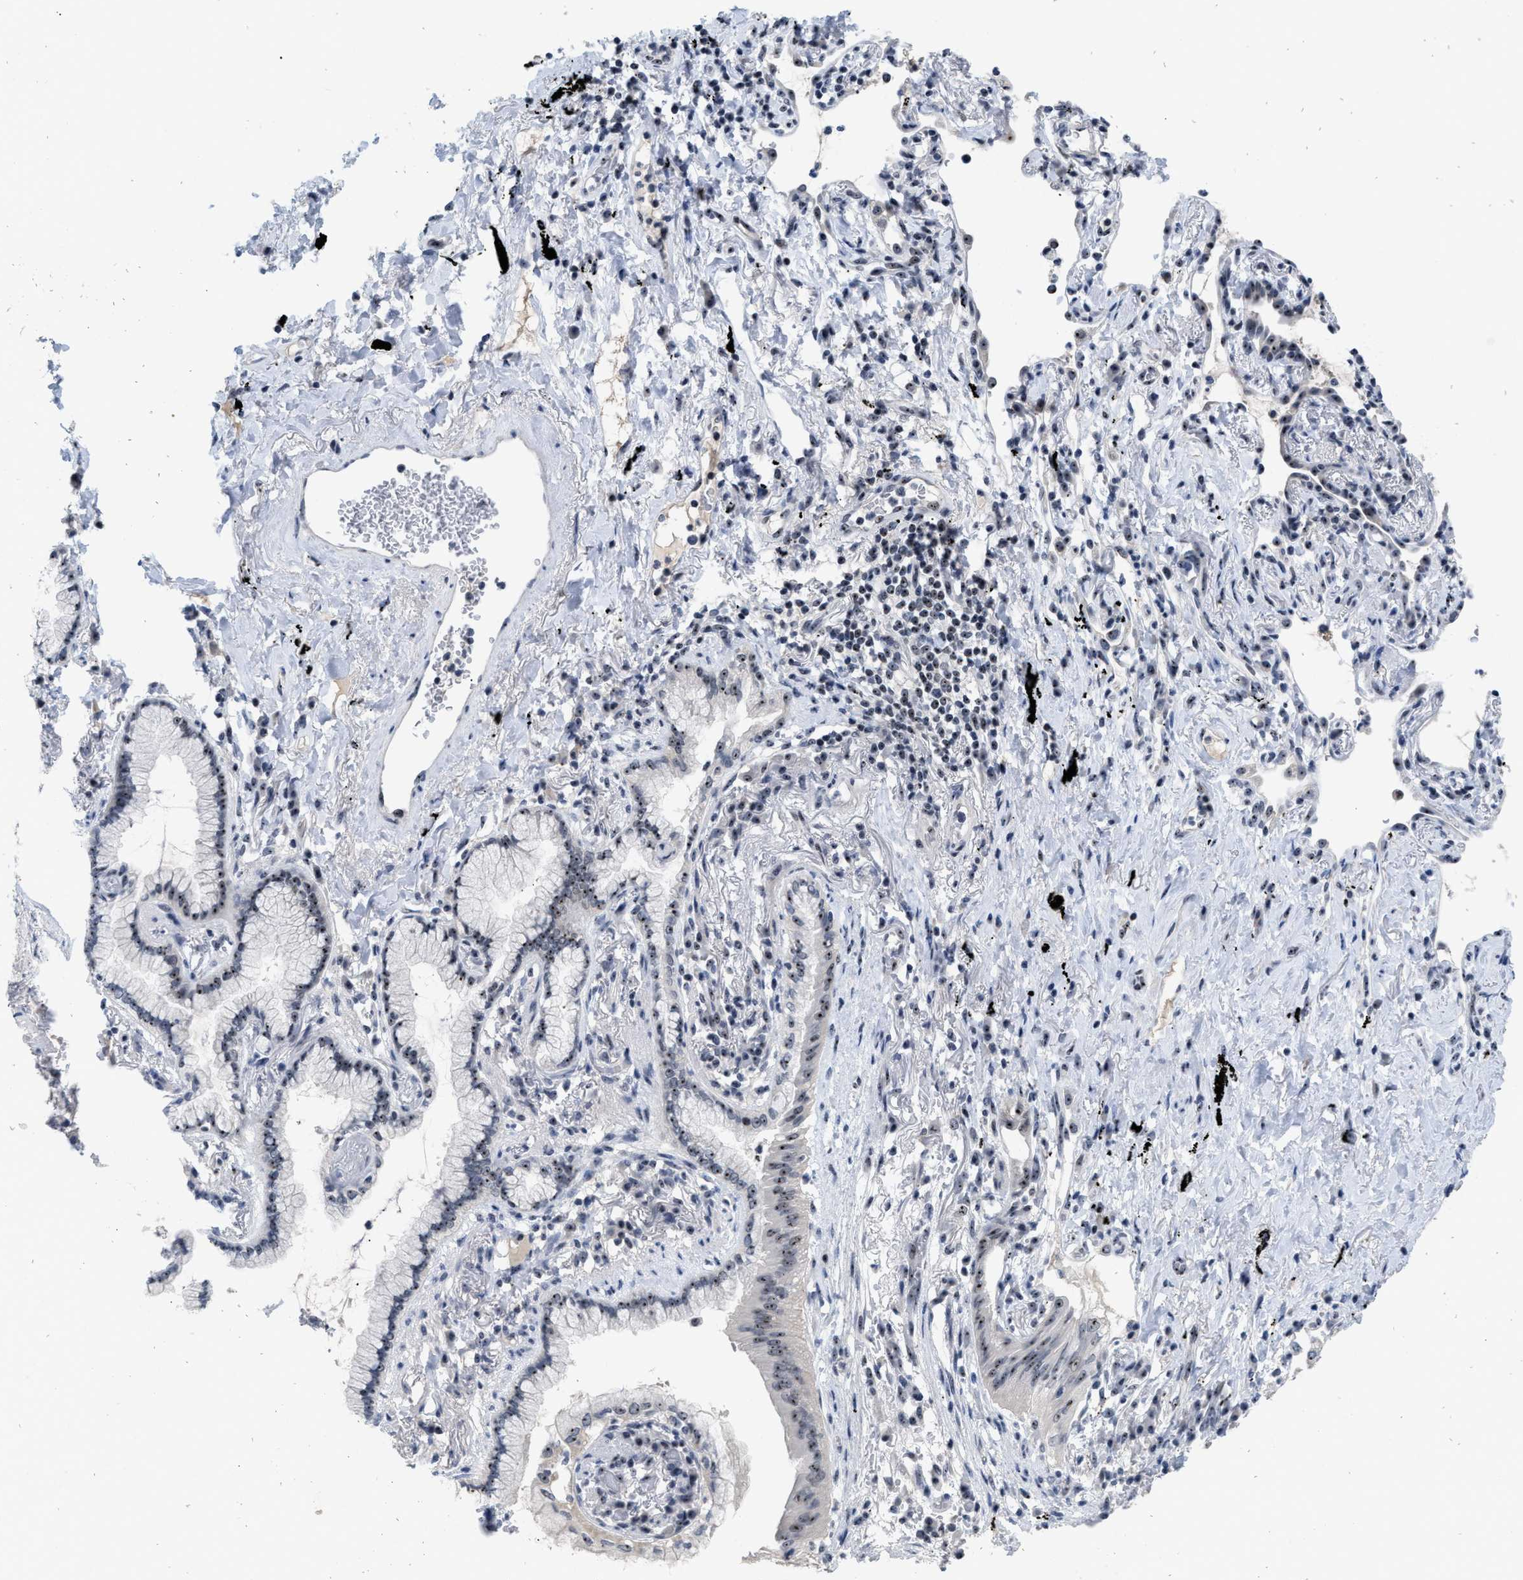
{"staining": {"intensity": "moderate", "quantity": ">75%", "location": "nuclear"}, "tissue": "lung cancer", "cell_type": "Tumor cells", "image_type": "cancer", "snomed": [{"axis": "morphology", "description": "Normal tissue, NOS"}, {"axis": "morphology", "description": "Adenocarcinoma, NOS"}, {"axis": "topography", "description": "Bronchus"}, {"axis": "topography", "description": "Lung"}], "caption": "This image reveals immunohistochemistry (IHC) staining of human lung cancer (adenocarcinoma), with medium moderate nuclear positivity in about >75% of tumor cells.", "gene": "NOP58", "patient": {"sex": "female", "age": 70}}